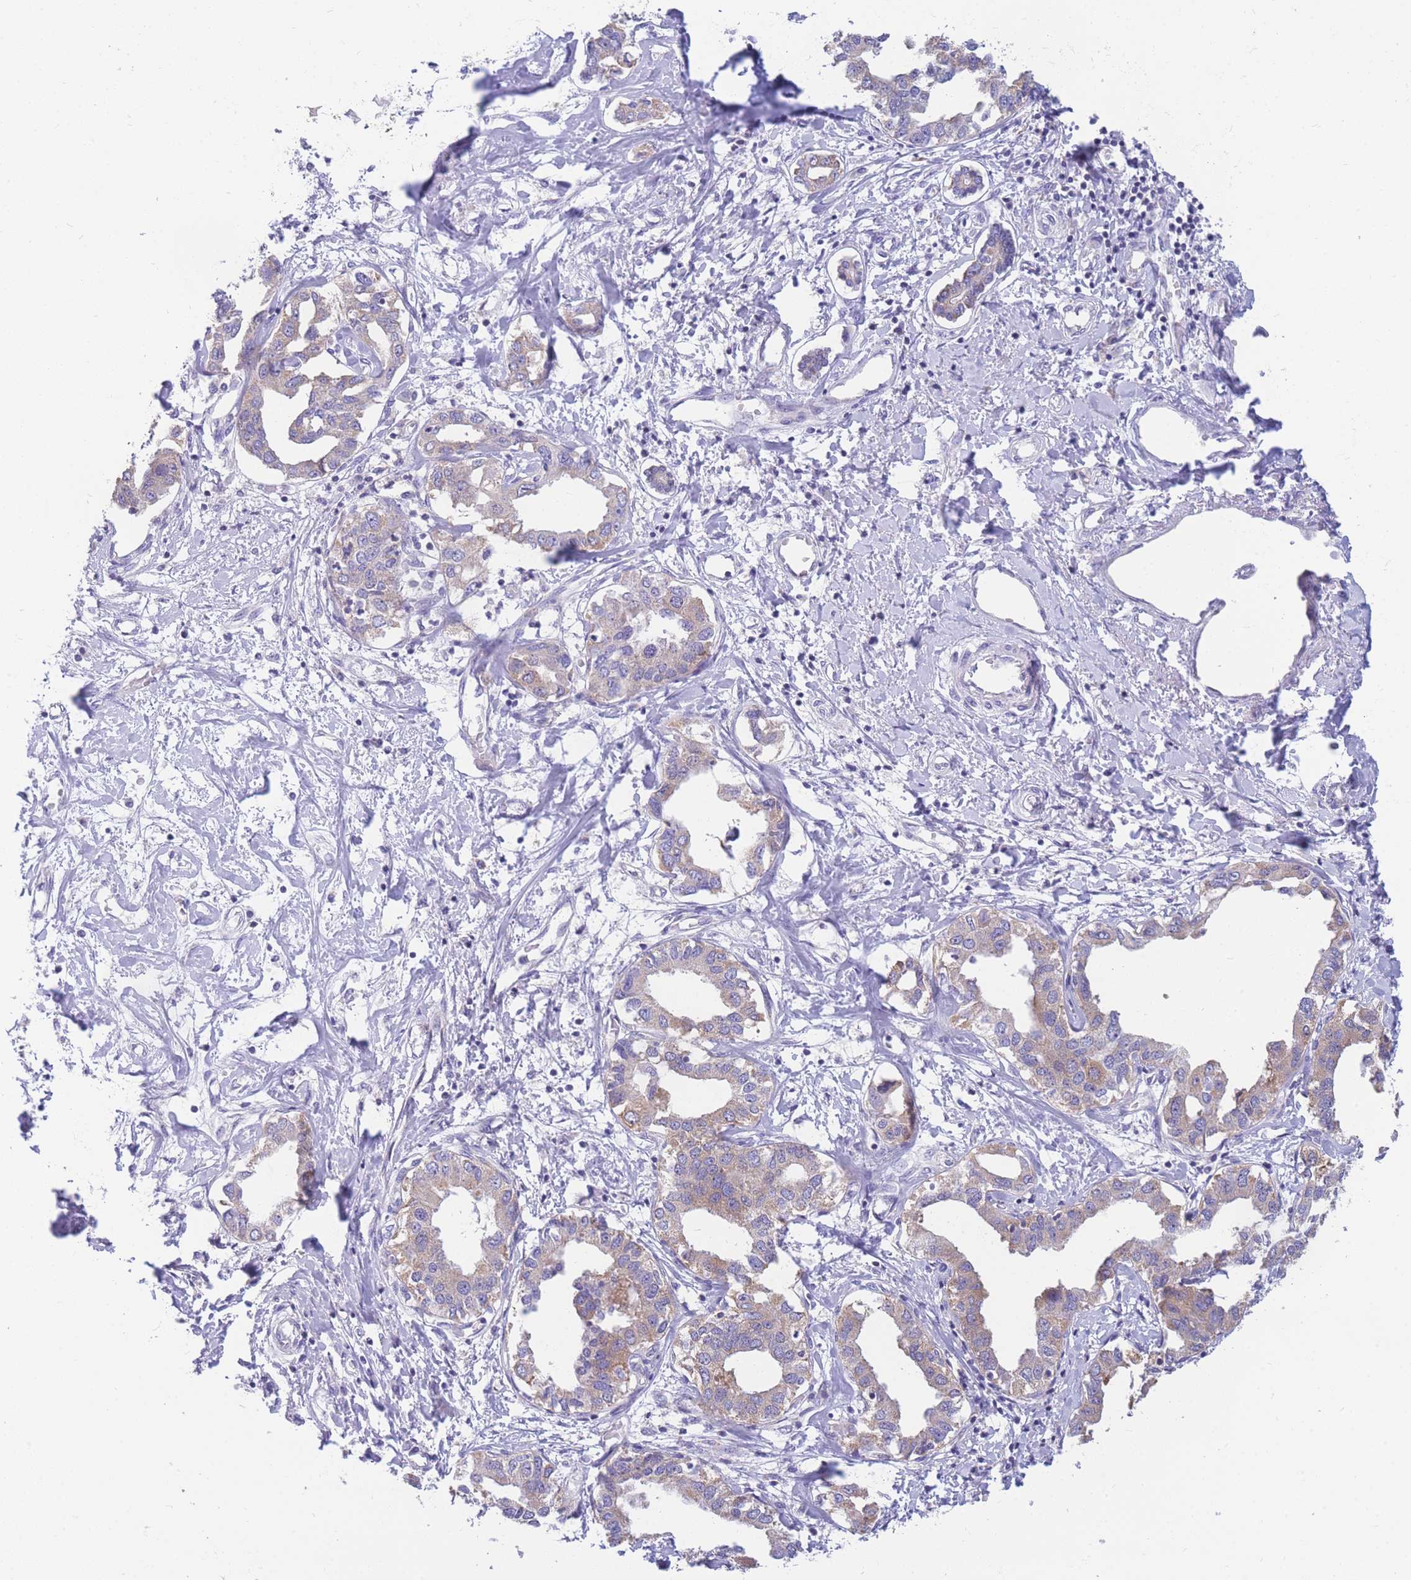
{"staining": {"intensity": "weak", "quantity": "25%-75%", "location": "cytoplasmic/membranous"}, "tissue": "liver cancer", "cell_type": "Tumor cells", "image_type": "cancer", "snomed": [{"axis": "morphology", "description": "Cholangiocarcinoma"}, {"axis": "topography", "description": "Liver"}], "caption": "Cholangiocarcinoma (liver) stained with DAB IHC demonstrates low levels of weak cytoplasmic/membranous positivity in about 25%-75% of tumor cells. (Stains: DAB in brown, nuclei in blue, Microscopy: brightfield microscopy at high magnification).", "gene": "DHRS11", "patient": {"sex": "male", "age": 59}}